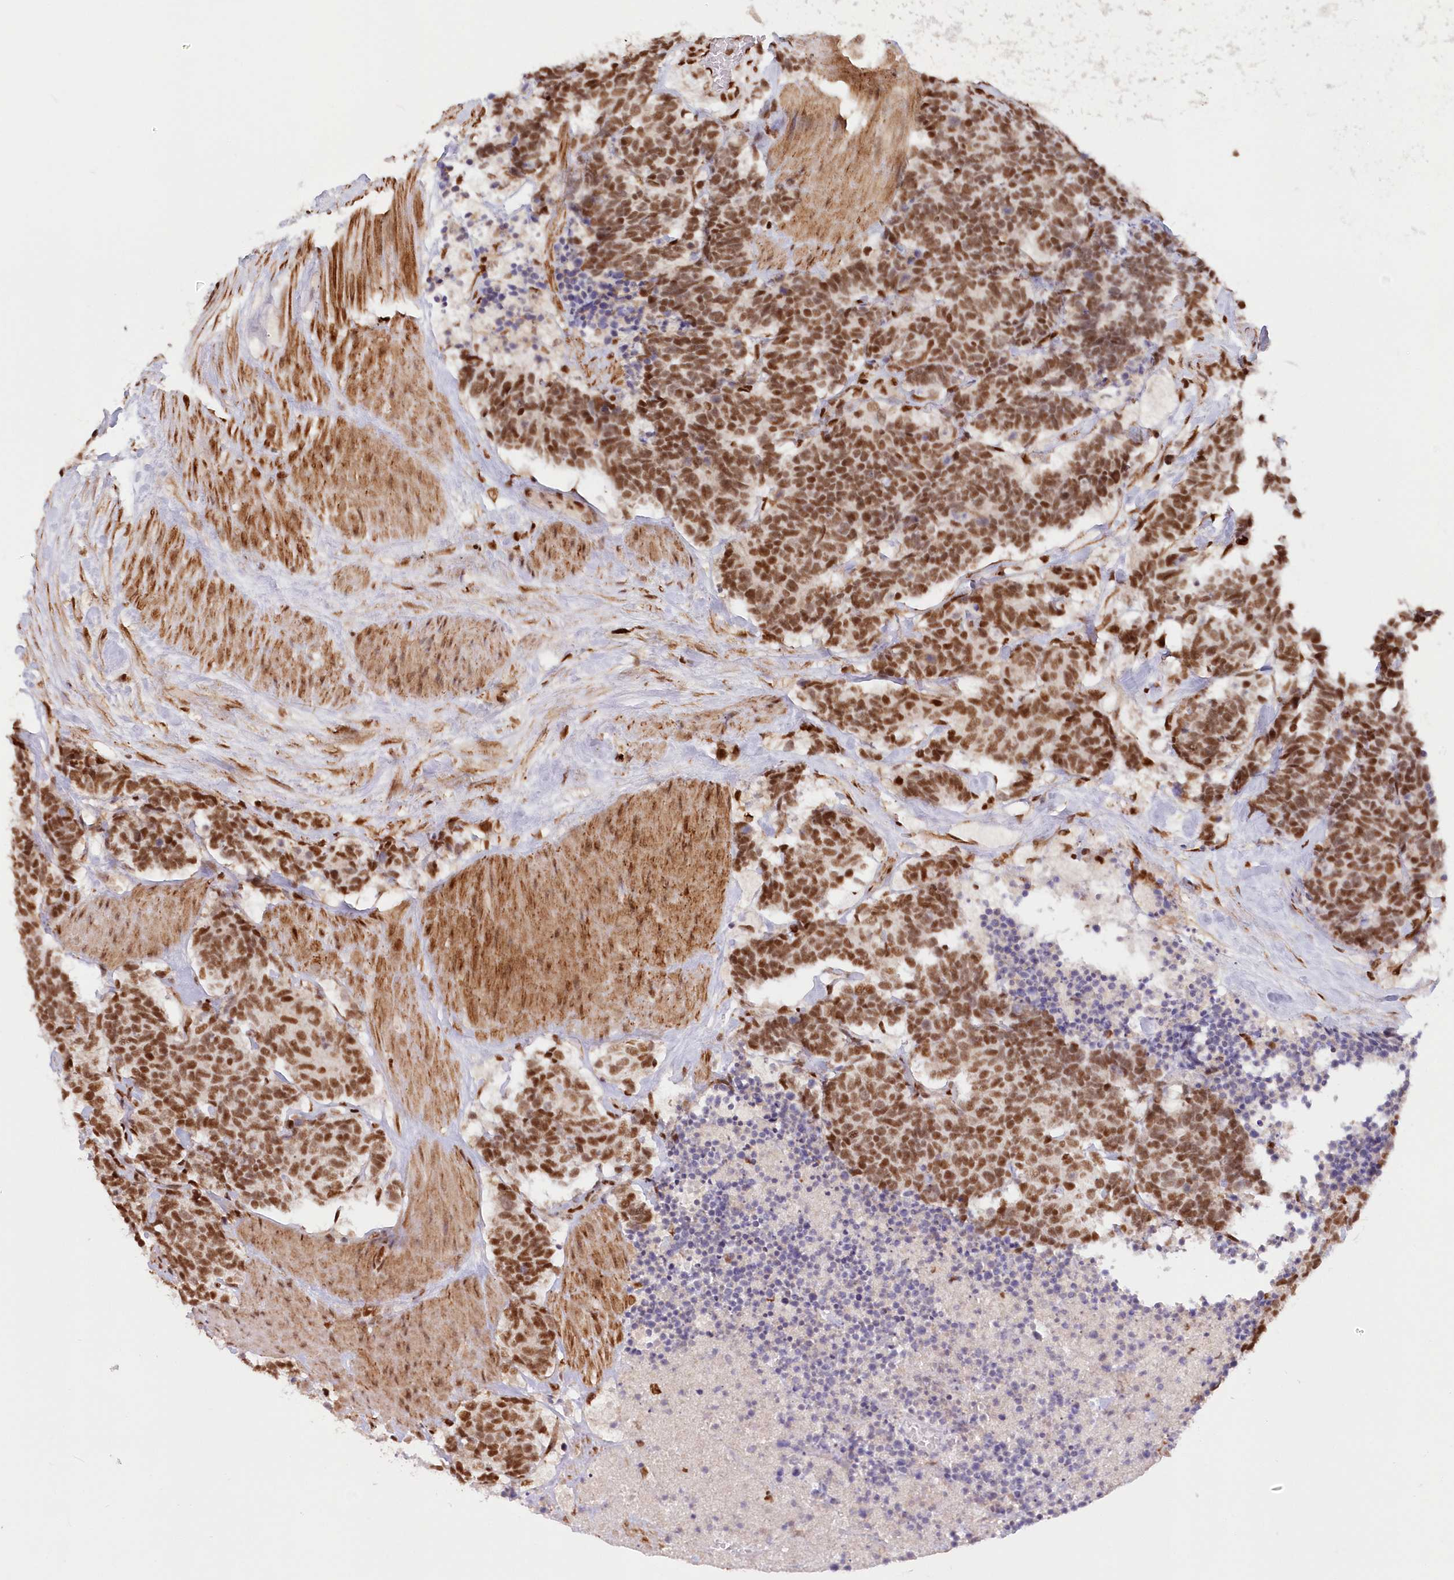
{"staining": {"intensity": "moderate", "quantity": ">75%", "location": "nuclear"}, "tissue": "carcinoid", "cell_type": "Tumor cells", "image_type": "cancer", "snomed": [{"axis": "morphology", "description": "Carcinoma, NOS"}, {"axis": "morphology", "description": "Carcinoid, malignant, NOS"}, {"axis": "topography", "description": "Urinary bladder"}], "caption": "Carcinoid stained with IHC reveals moderate nuclear positivity in about >75% of tumor cells. Using DAB (brown) and hematoxylin (blue) stains, captured at high magnification using brightfield microscopy.", "gene": "POLR2B", "patient": {"sex": "male", "age": 57}}